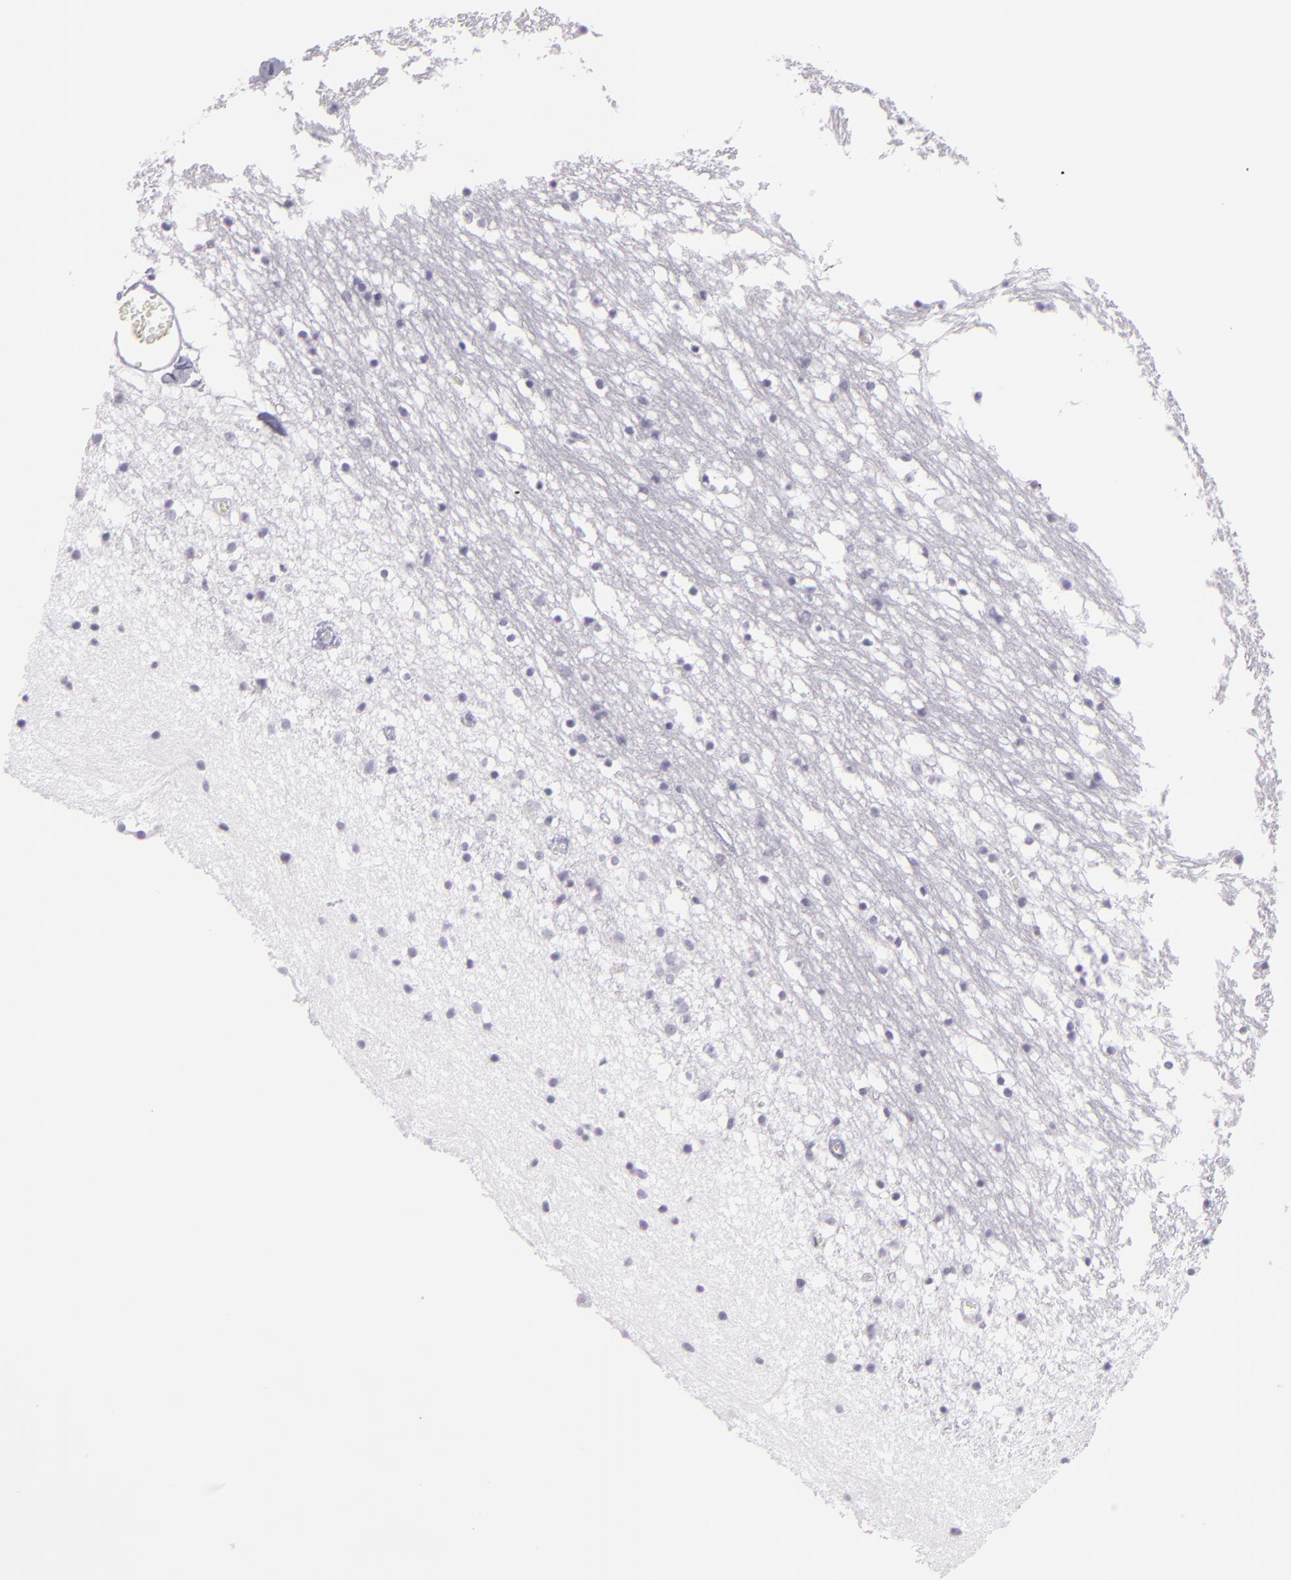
{"staining": {"intensity": "negative", "quantity": "none", "location": "none"}, "tissue": "caudate", "cell_type": "Glial cells", "image_type": "normal", "snomed": [{"axis": "morphology", "description": "Normal tissue, NOS"}, {"axis": "topography", "description": "Lateral ventricle wall"}], "caption": "The IHC histopathology image has no significant positivity in glial cells of caudate.", "gene": "MCM3", "patient": {"sex": "male", "age": 45}}